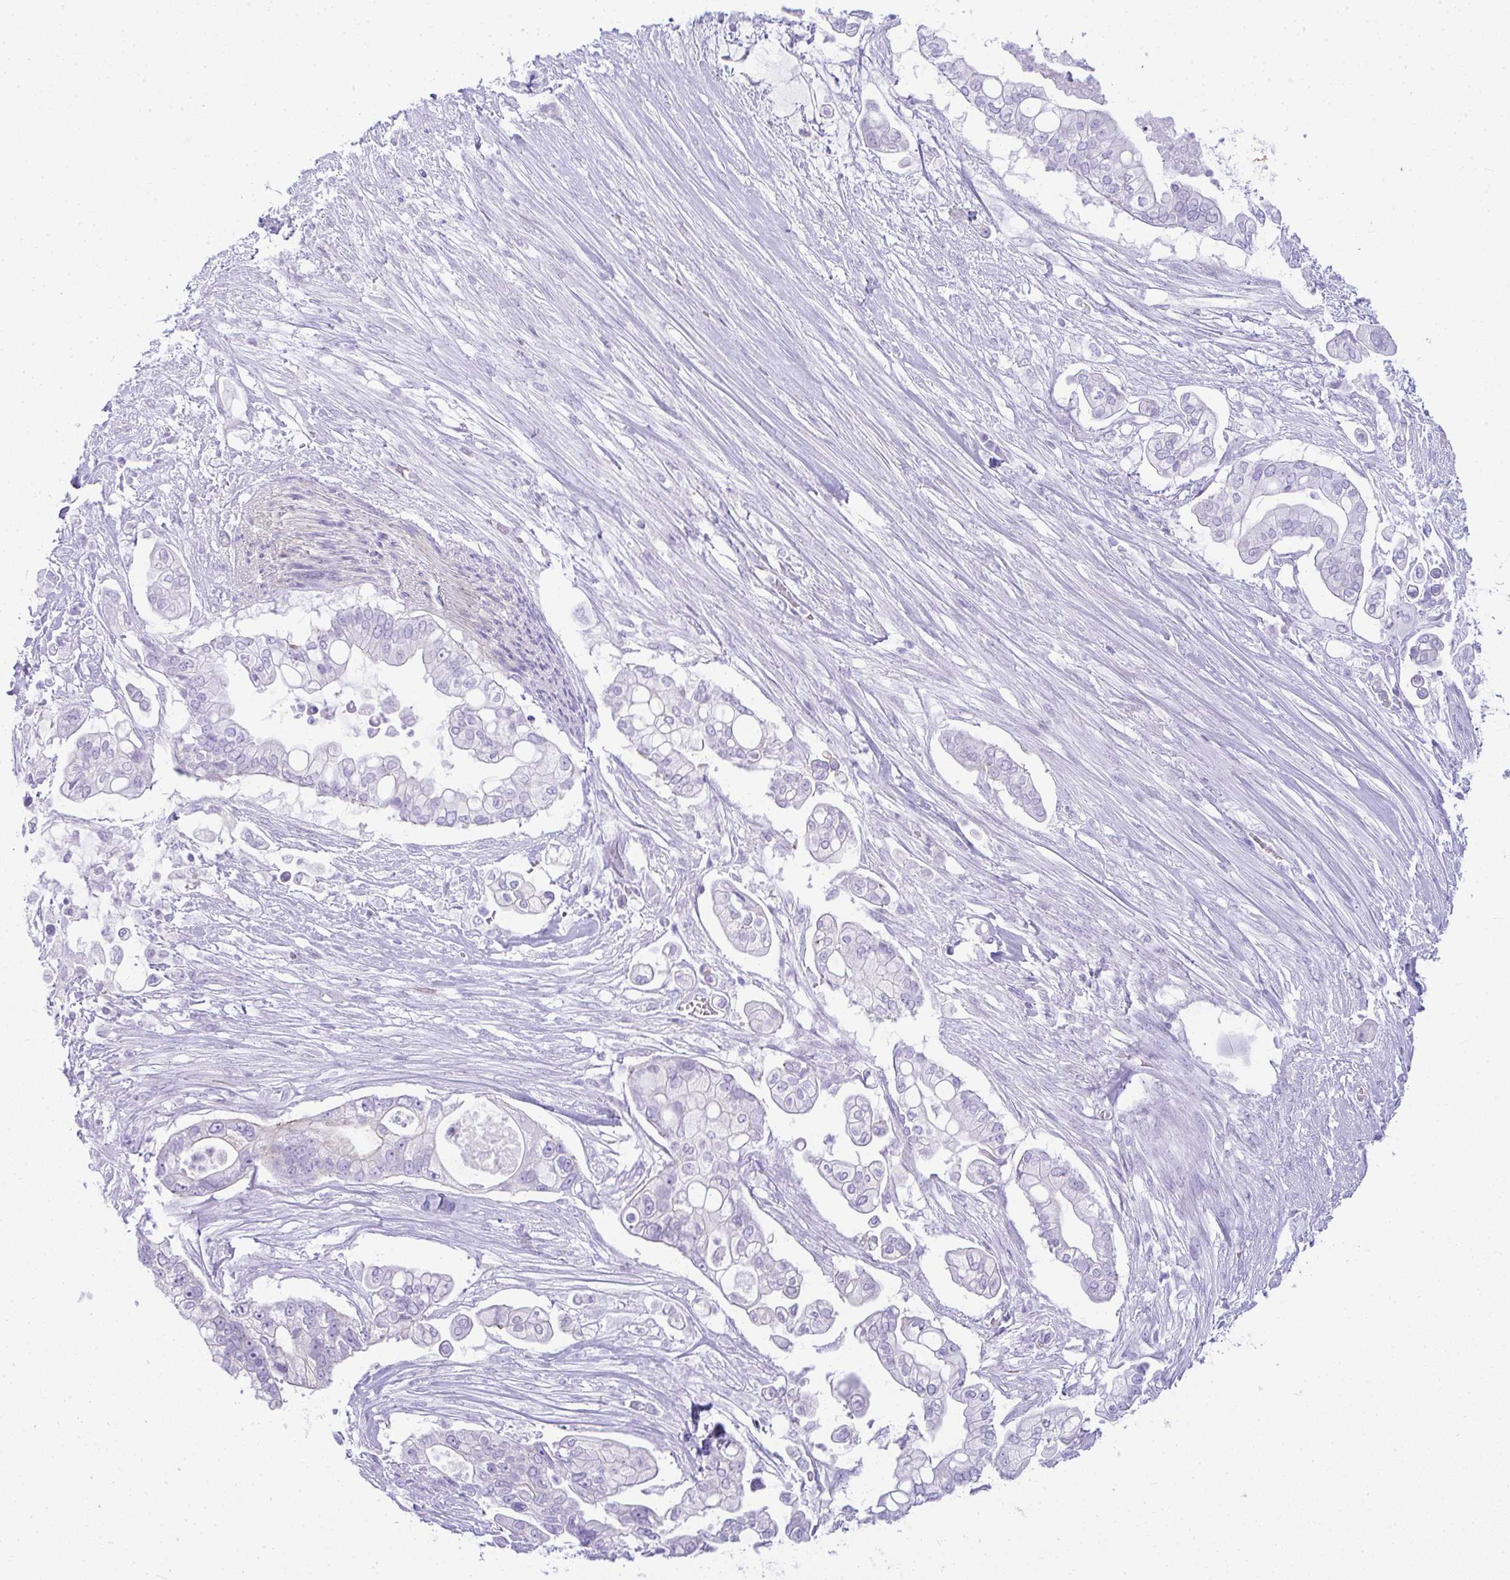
{"staining": {"intensity": "negative", "quantity": "none", "location": "none"}, "tissue": "pancreatic cancer", "cell_type": "Tumor cells", "image_type": "cancer", "snomed": [{"axis": "morphology", "description": "Adenocarcinoma, NOS"}, {"axis": "topography", "description": "Pancreas"}], "caption": "The histopathology image shows no significant positivity in tumor cells of pancreatic adenocarcinoma.", "gene": "RASL10A", "patient": {"sex": "female", "age": 69}}